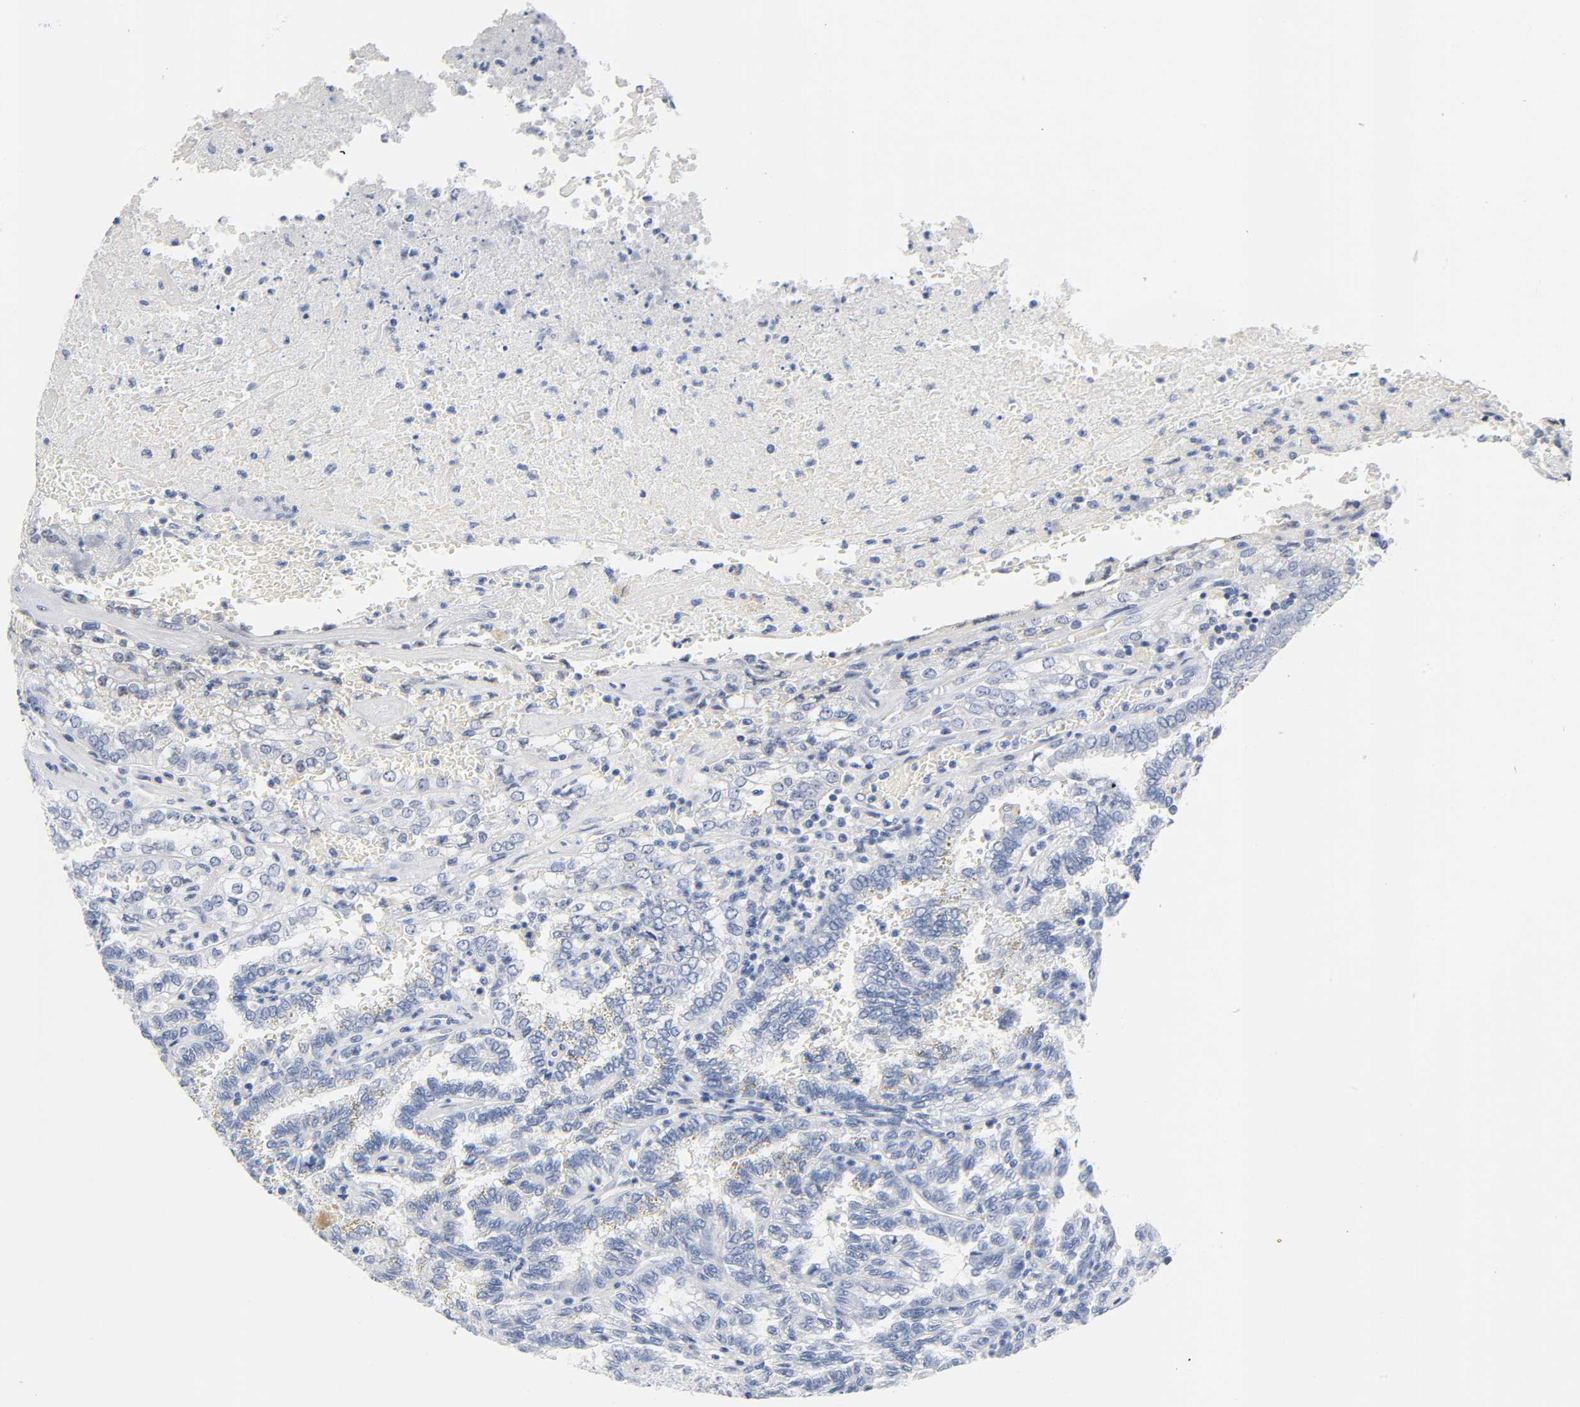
{"staining": {"intensity": "negative", "quantity": "none", "location": "none"}, "tissue": "renal cancer", "cell_type": "Tumor cells", "image_type": "cancer", "snomed": [{"axis": "morphology", "description": "Inflammation, NOS"}, {"axis": "morphology", "description": "Adenocarcinoma, NOS"}, {"axis": "topography", "description": "Kidney"}], "caption": "This image is of adenocarcinoma (renal) stained with immunohistochemistry to label a protein in brown with the nuclei are counter-stained blue. There is no staining in tumor cells.", "gene": "NAB2", "patient": {"sex": "male", "age": 68}}